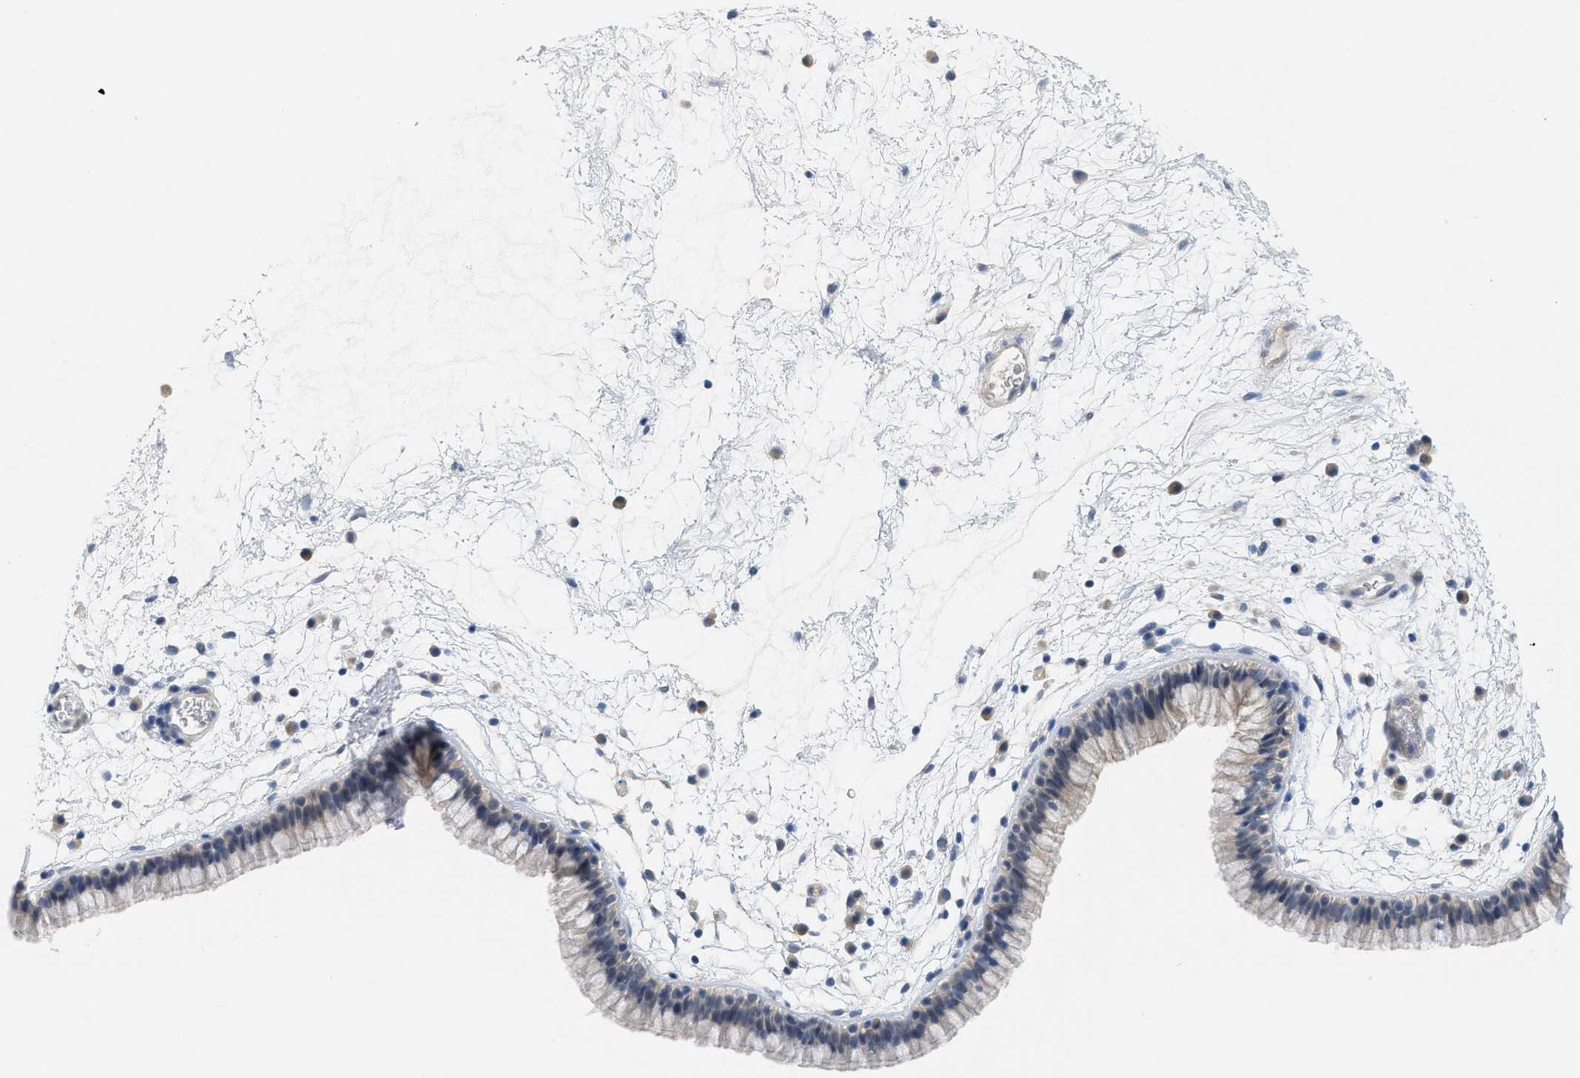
{"staining": {"intensity": "weak", "quantity": "<25%", "location": "cytoplasmic/membranous"}, "tissue": "nasopharynx", "cell_type": "Respiratory epithelial cells", "image_type": "normal", "snomed": [{"axis": "morphology", "description": "Normal tissue, NOS"}, {"axis": "morphology", "description": "Inflammation, NOS"}, {"axis": "topography", "description": "Nasopharynx"}], "caption": "IHC histopathology image of unremarkable nasopharynx: human nasopharynx stained with DAB shows no significant protein positivity in respiratory epithelial cells. Brightfield microscopy of immunohistochemistry stained with DAB (3,3'-diaminobenzidine) (brown) and hematoxylin (blue), captured at high magnification.", "gene": "TNFAIP1", "patient": {"sex": "male", "age": 48}}